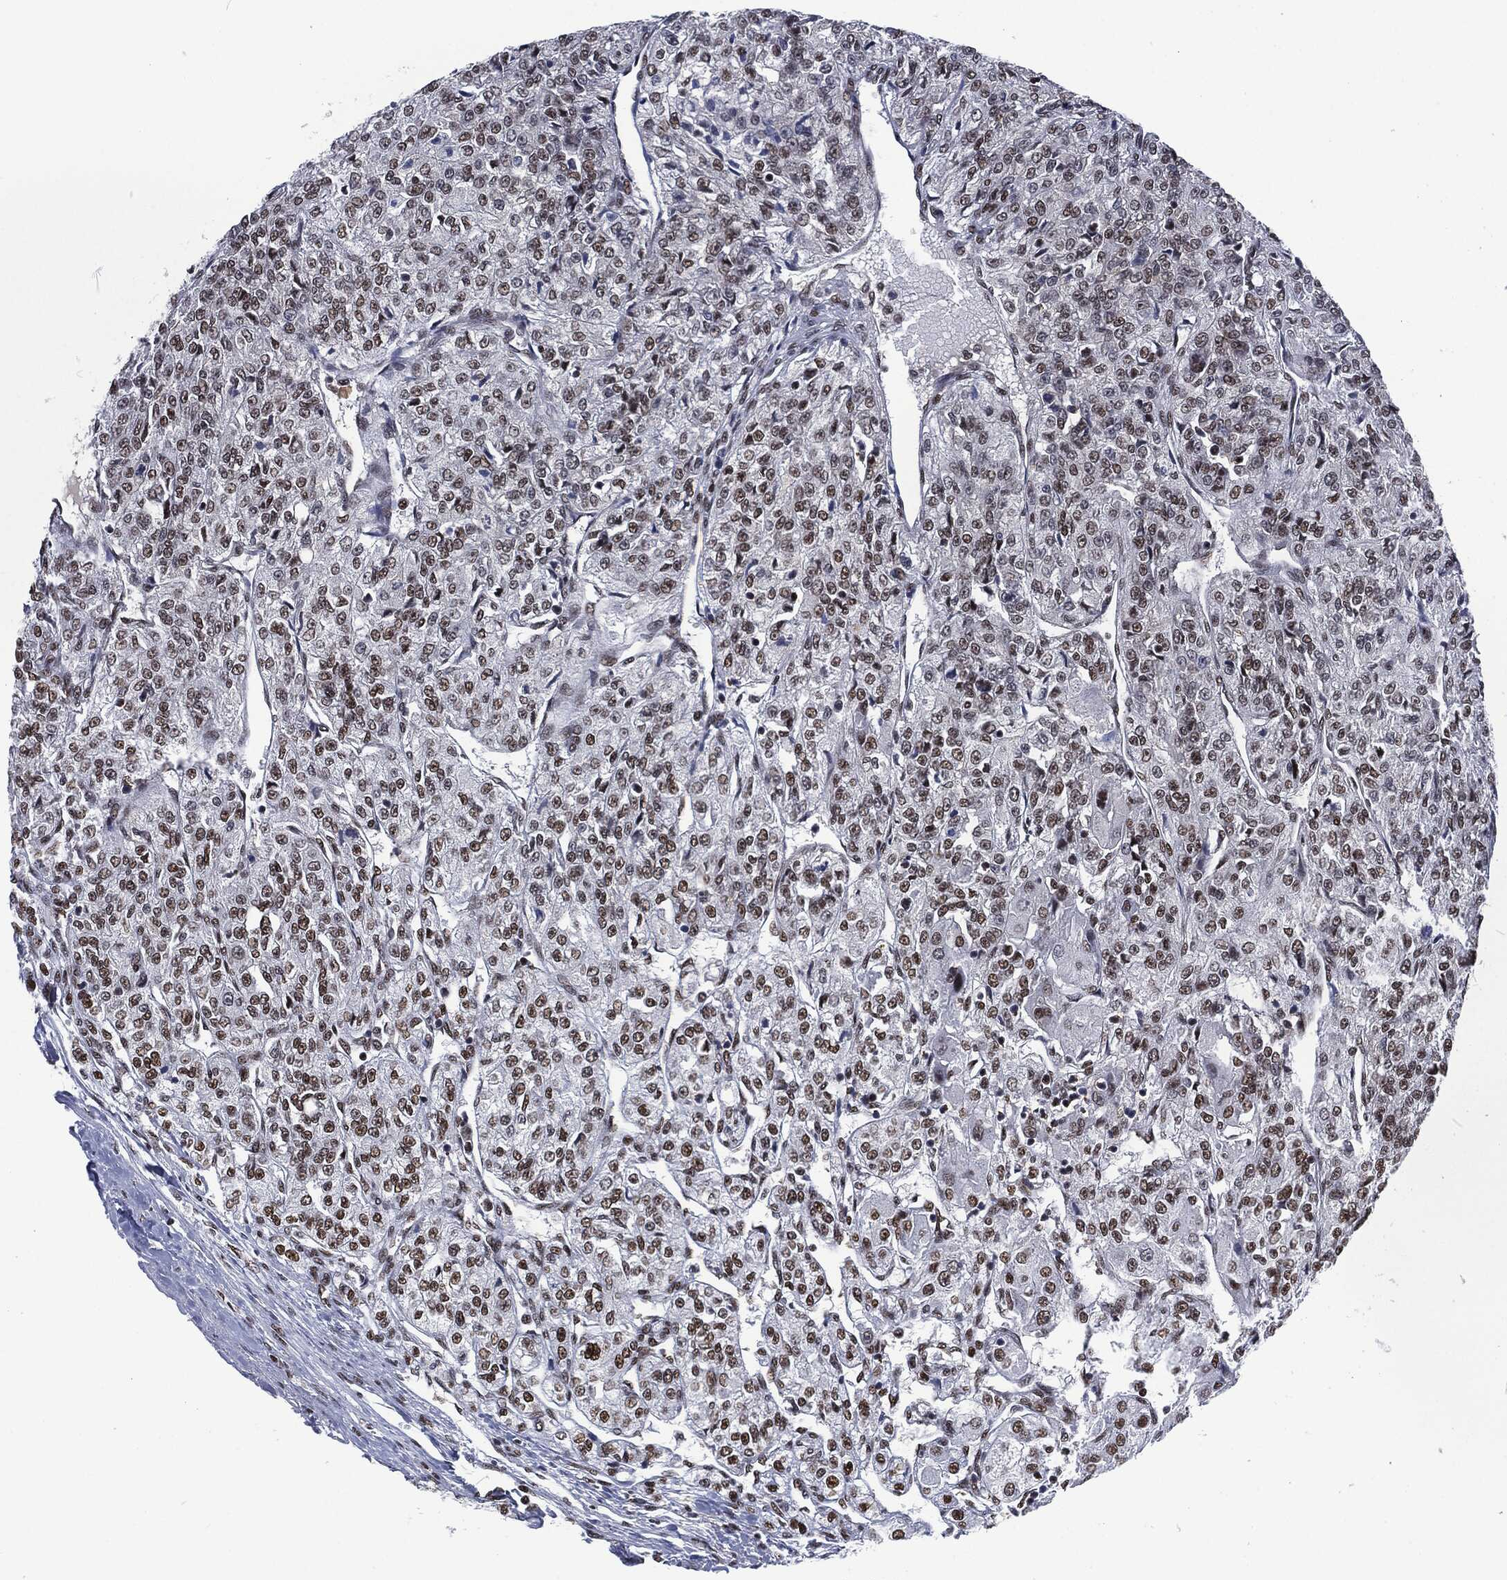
{"staining": {"intensity": "moderate", "quantity": "25%-75%", "location": "nuclear"}, "tissue": "renal cancer", "cell_type": "Tumor cells", "image_type": "cancer", "snomed": [{"axis": "morphology", "description": "Adenocarcinoma, NOS"}, {"axis": "topography", "description": "Kidney"}], "caption": "Tumor cells display medium levels of moderate nuclear staining in approximately 25%-75% of cells in renal cancer. (DAB IHC, brown staining for protein, blue staining for nuclei).", "gene": "DCPS", "patient": {"sex": "female", "age": 63}}